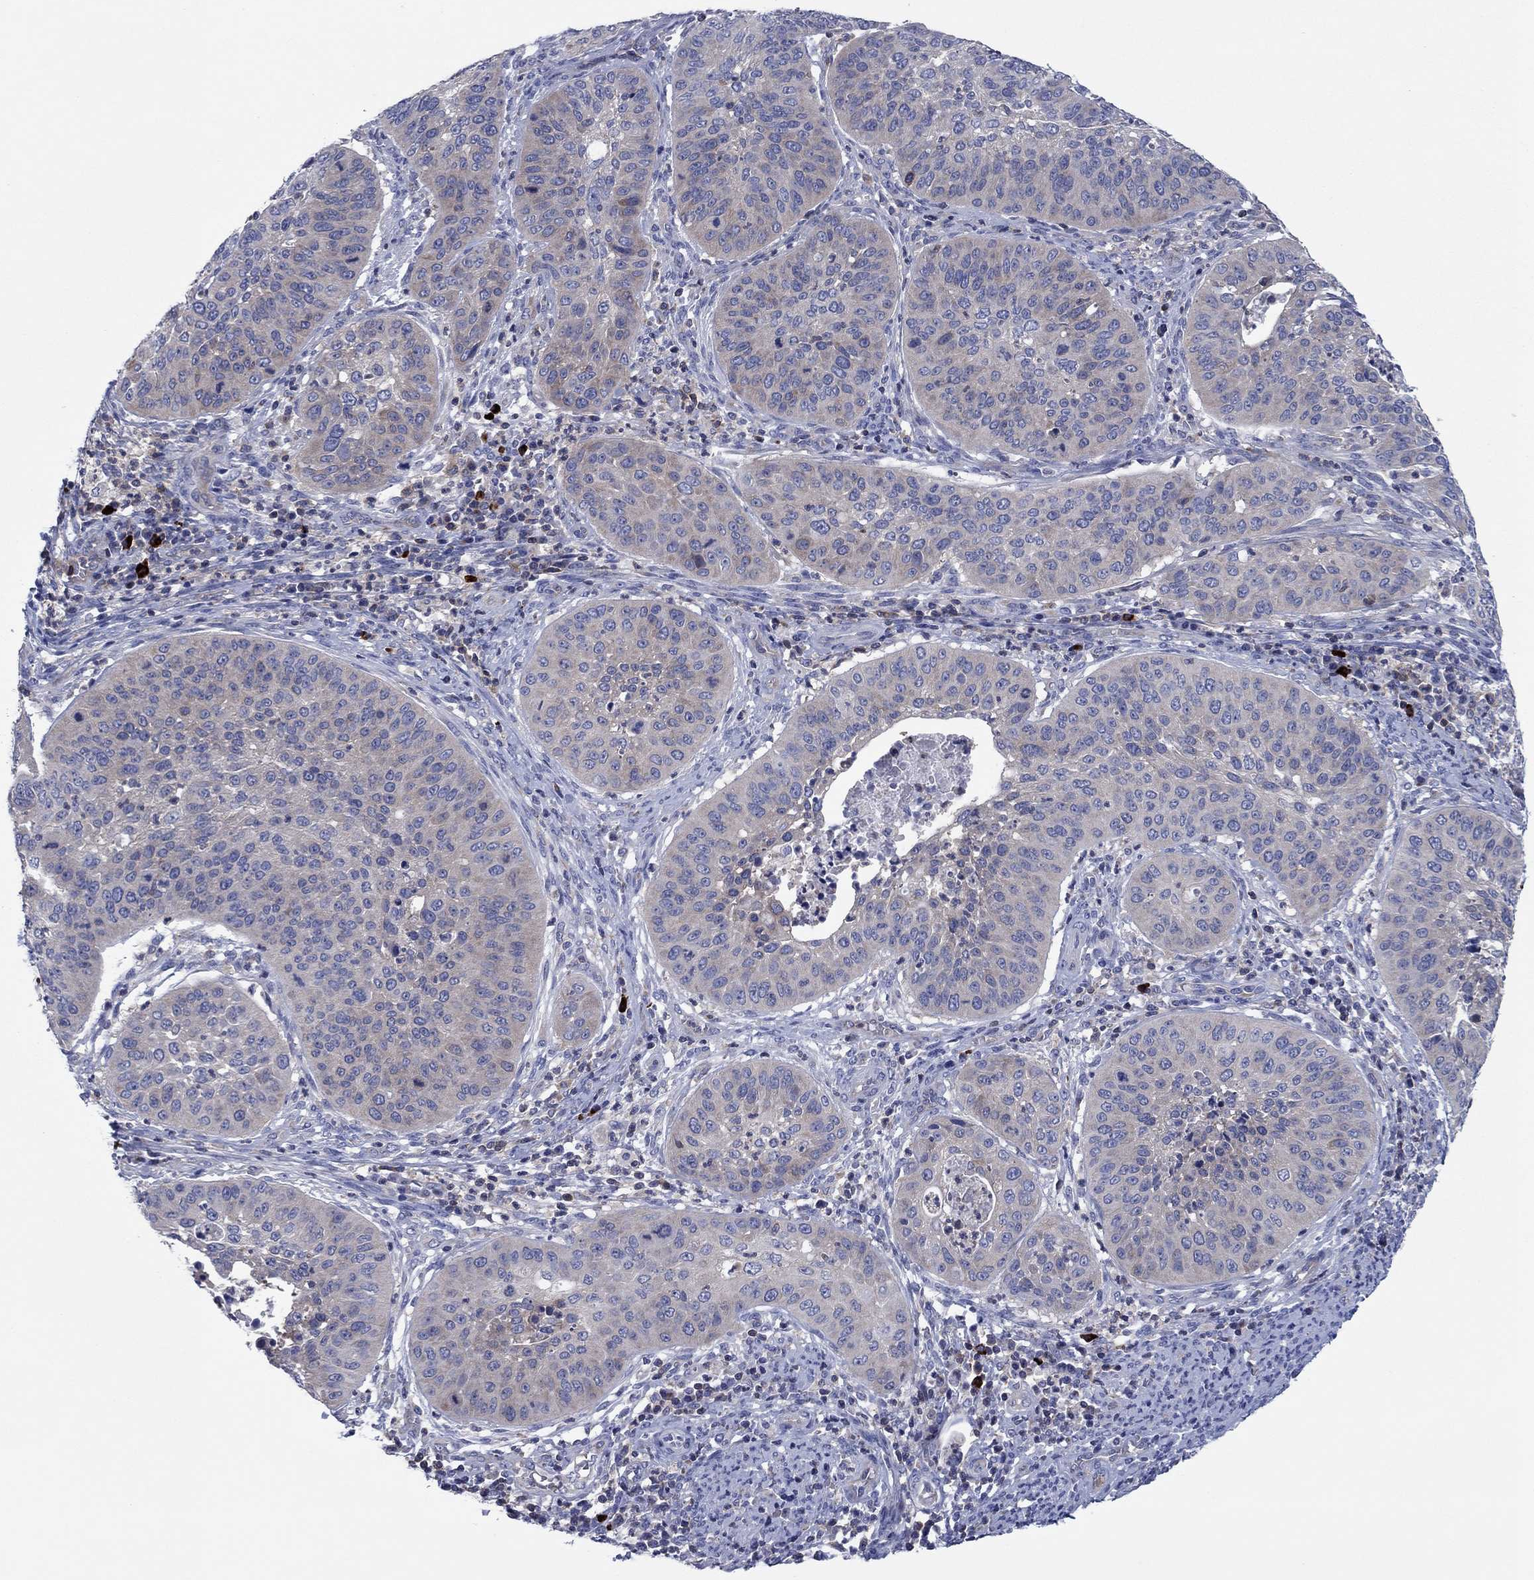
{"staining": {"intensity": "negative", "quantity": "none", "location": "none"}, "tissue": "cervical cancer", "cell_type": "Tumor cells", "image_type": "cancer", "snomed": [{"axis": "morphology", "description": "Normal tissue, NOS"}, {"axis": "morphology", "description": "Squamous cell carcinoma, NOS"}, {"axis": "topography", "description": "Cervix"}], "caption": "Immunohistochemistry (IHC) of human squamous cell carcinoma (cervical) shows no positivity in tumor cells.", "gene": "PVR", "patient": {"sex": "female", "age": 39}}